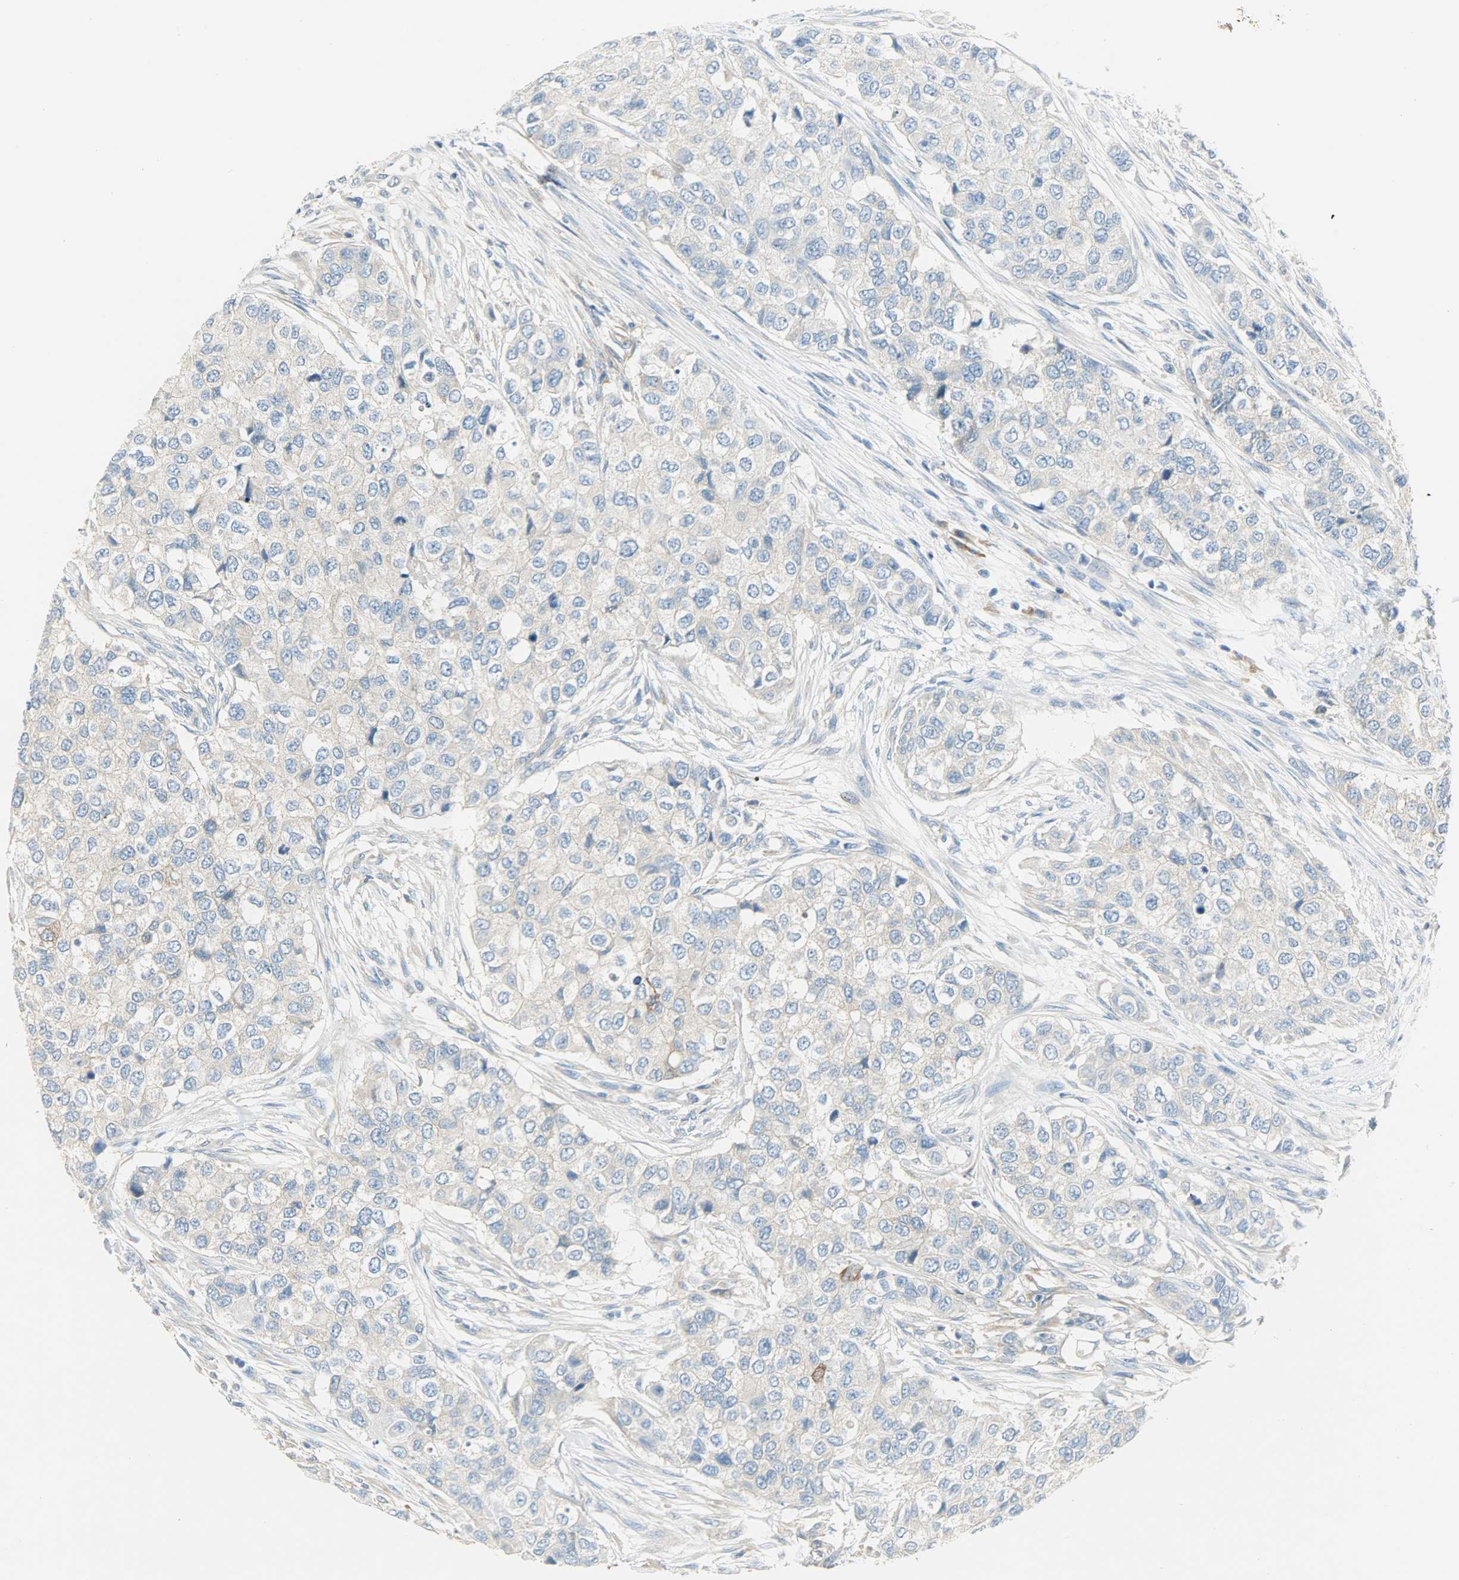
{"staining": {"intensity": "negative", "quantity": "none", "location": "none"}, "tissue": "breast cancer", "cell_type": "Tumor cells", "image_type": "cancer", "snomed": [{"axis": "morphology", "description": "Normal tissue, NOS"}, {"axis": "morphology", "description": "Duct carcinoma"}, {"axis": "topography", "description": "Breast"}], "caption": "Immunohistochemistry (IHC) of human breast cancer (infiltrating ductal carcinoma) demonstrates no positivity in tumor cells. (Stains: DAB (3,3'-diaminobenzidine) immunohistochemistry with hematoxylin counter stain, Microscopy: brightfield microscopy at high magnification).", "gene": "WARS1", "patient": {"sex": "female", "age": 49}}